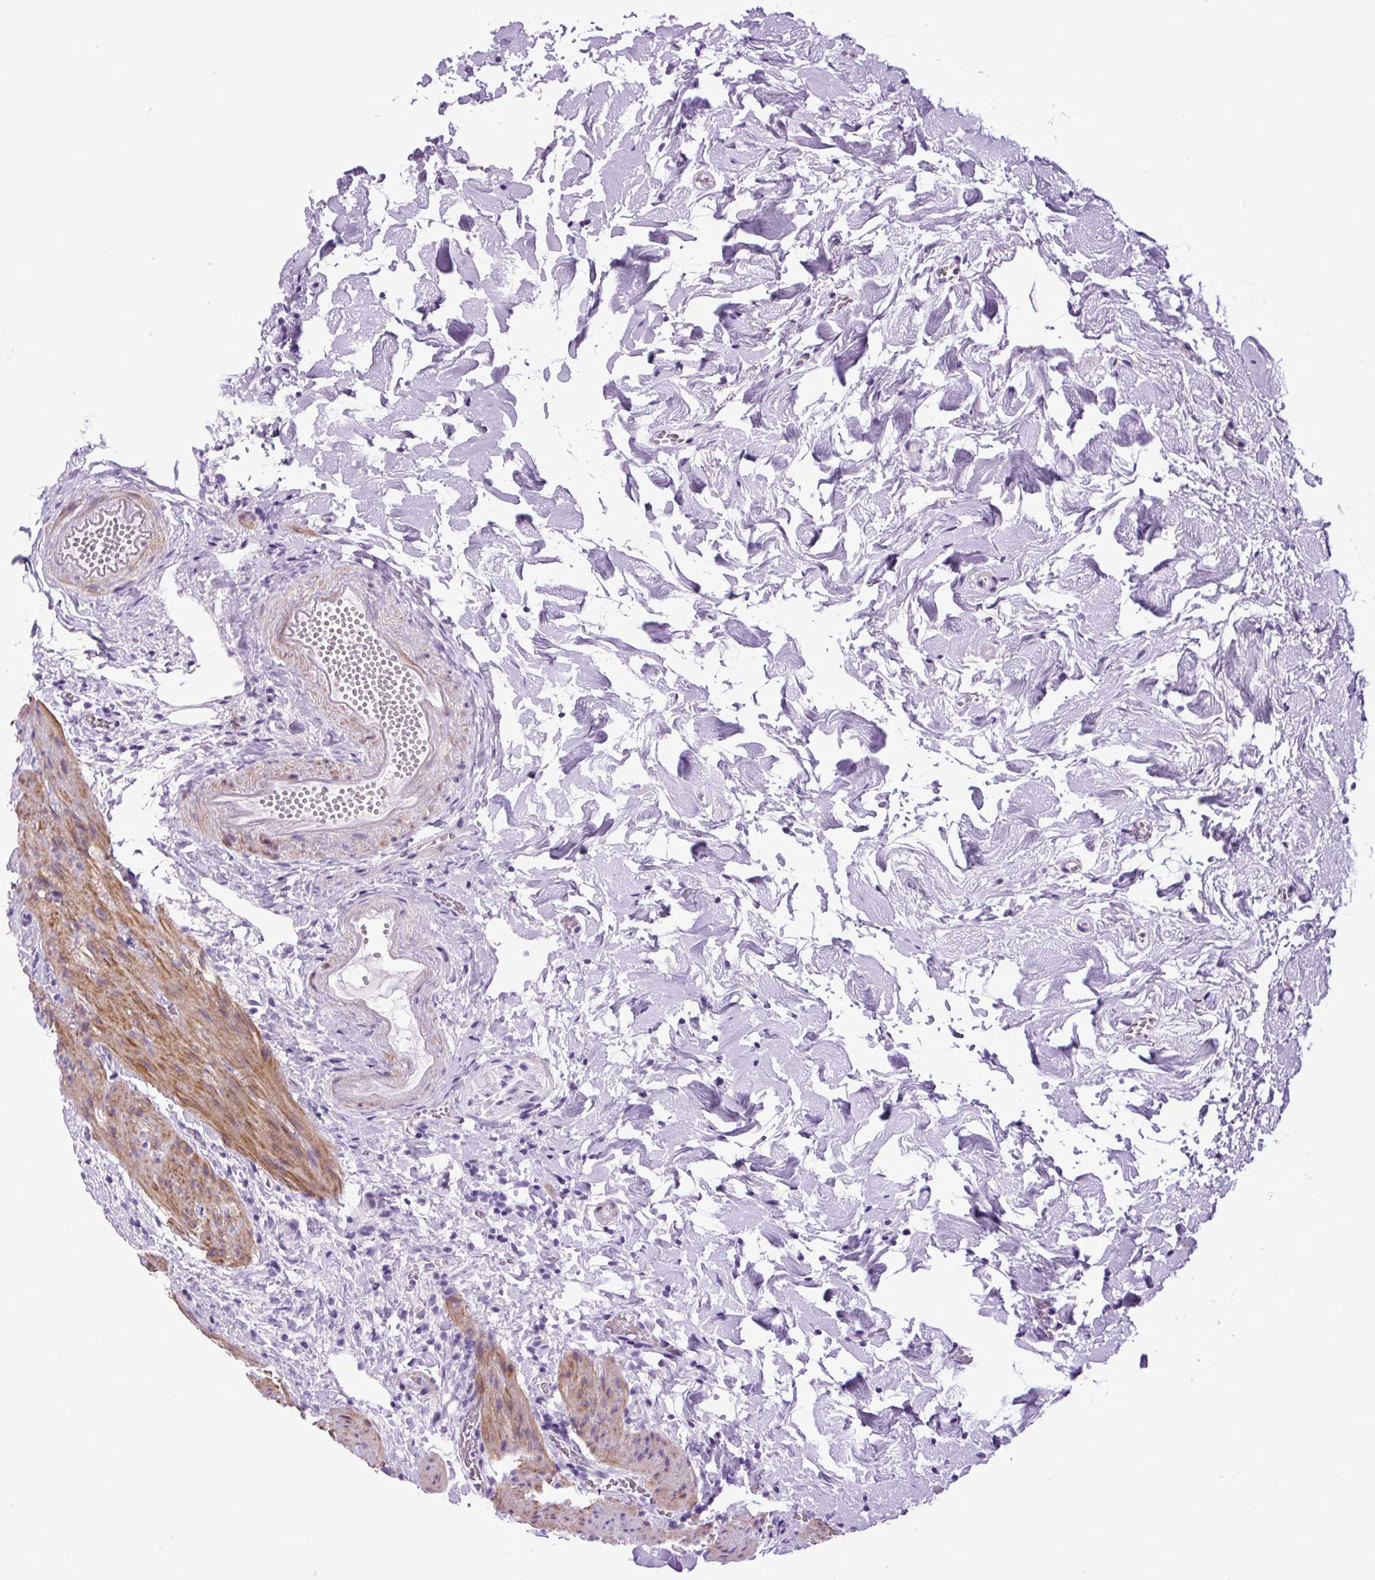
{"staining": {"intensity": "negative", "quantity": "none", "location": "none"}, "tissue": "gallbladder", "cell_type": "Glandular cells", "image_type": "normal", "snomed": [{"axis": "morphology", "description": "Normal tissue, NOS"}, {"axis": "topography", "description": "Gallbladder"}], "caption": "Immunohistochemical staining of unremarkable human gallbladder demonstrates no significant staining in glandular cells.", "gene": "DPP6", "patient": {"sex": "female", "age": 63}}